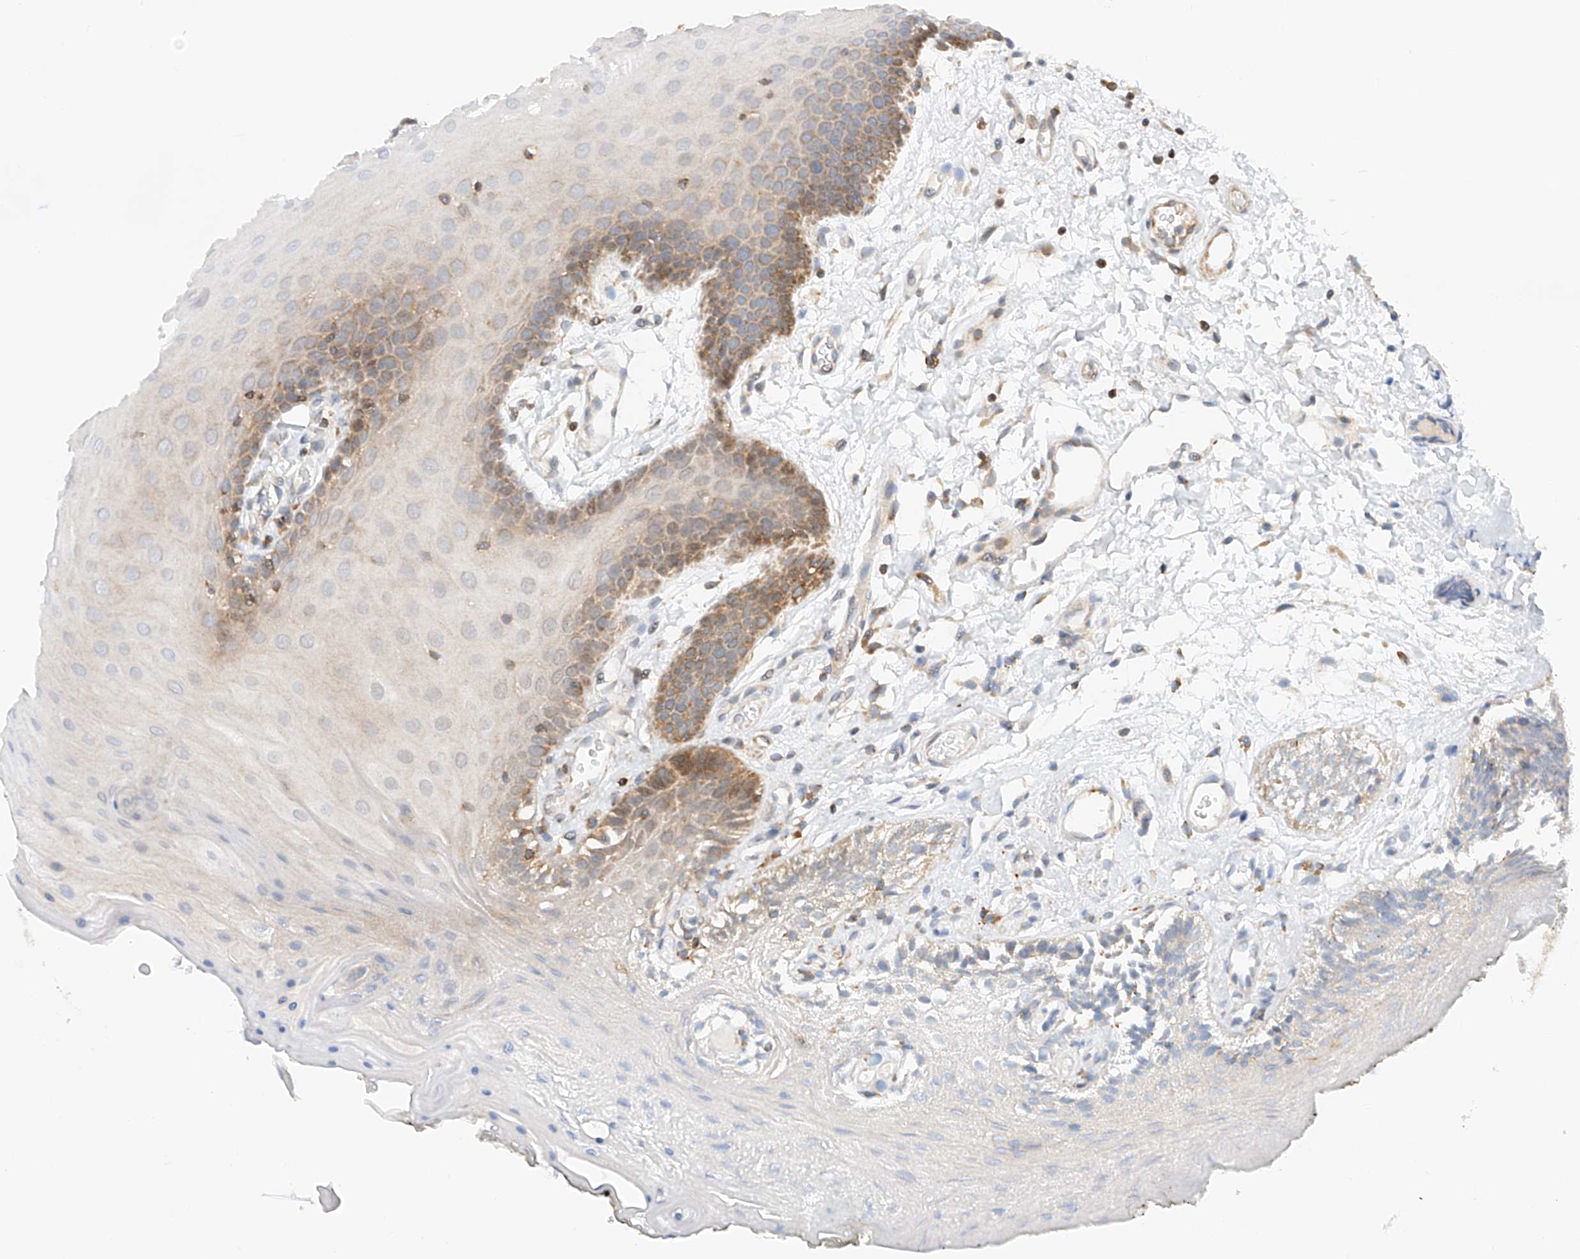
{"staining": {"intensity": "moderate", "quantity": "<25%", "location": "cytoplasmic/membranous"}, "tissue": "oral mucosa", "cell_type": "Squamous epithelial cells", "image_type": "normal", "snomed": [{"axis": "morphology", "description": "Normal tissue, NOS"}, {"axis": "morphology", "description": "Squamous cell carcinoma, NOS"}, {"axis": "topography", "description": "Skeletal muscle"}, {"axis": "topography", "description": "Oral tissue"}, {"axis": "topography", "description": "Salivary gland"}, {"axis": "topography", "description": "Head-Neck"}], "caption": "An image showing moderate cytoplasmic/membranous positivity in about <25% of squamous epithelial cells in normal oral mucosa, as visualized by brown immunohistochemical staining.", "gene": "MFN2", "patient": {"sex": "male", "age": 54}}